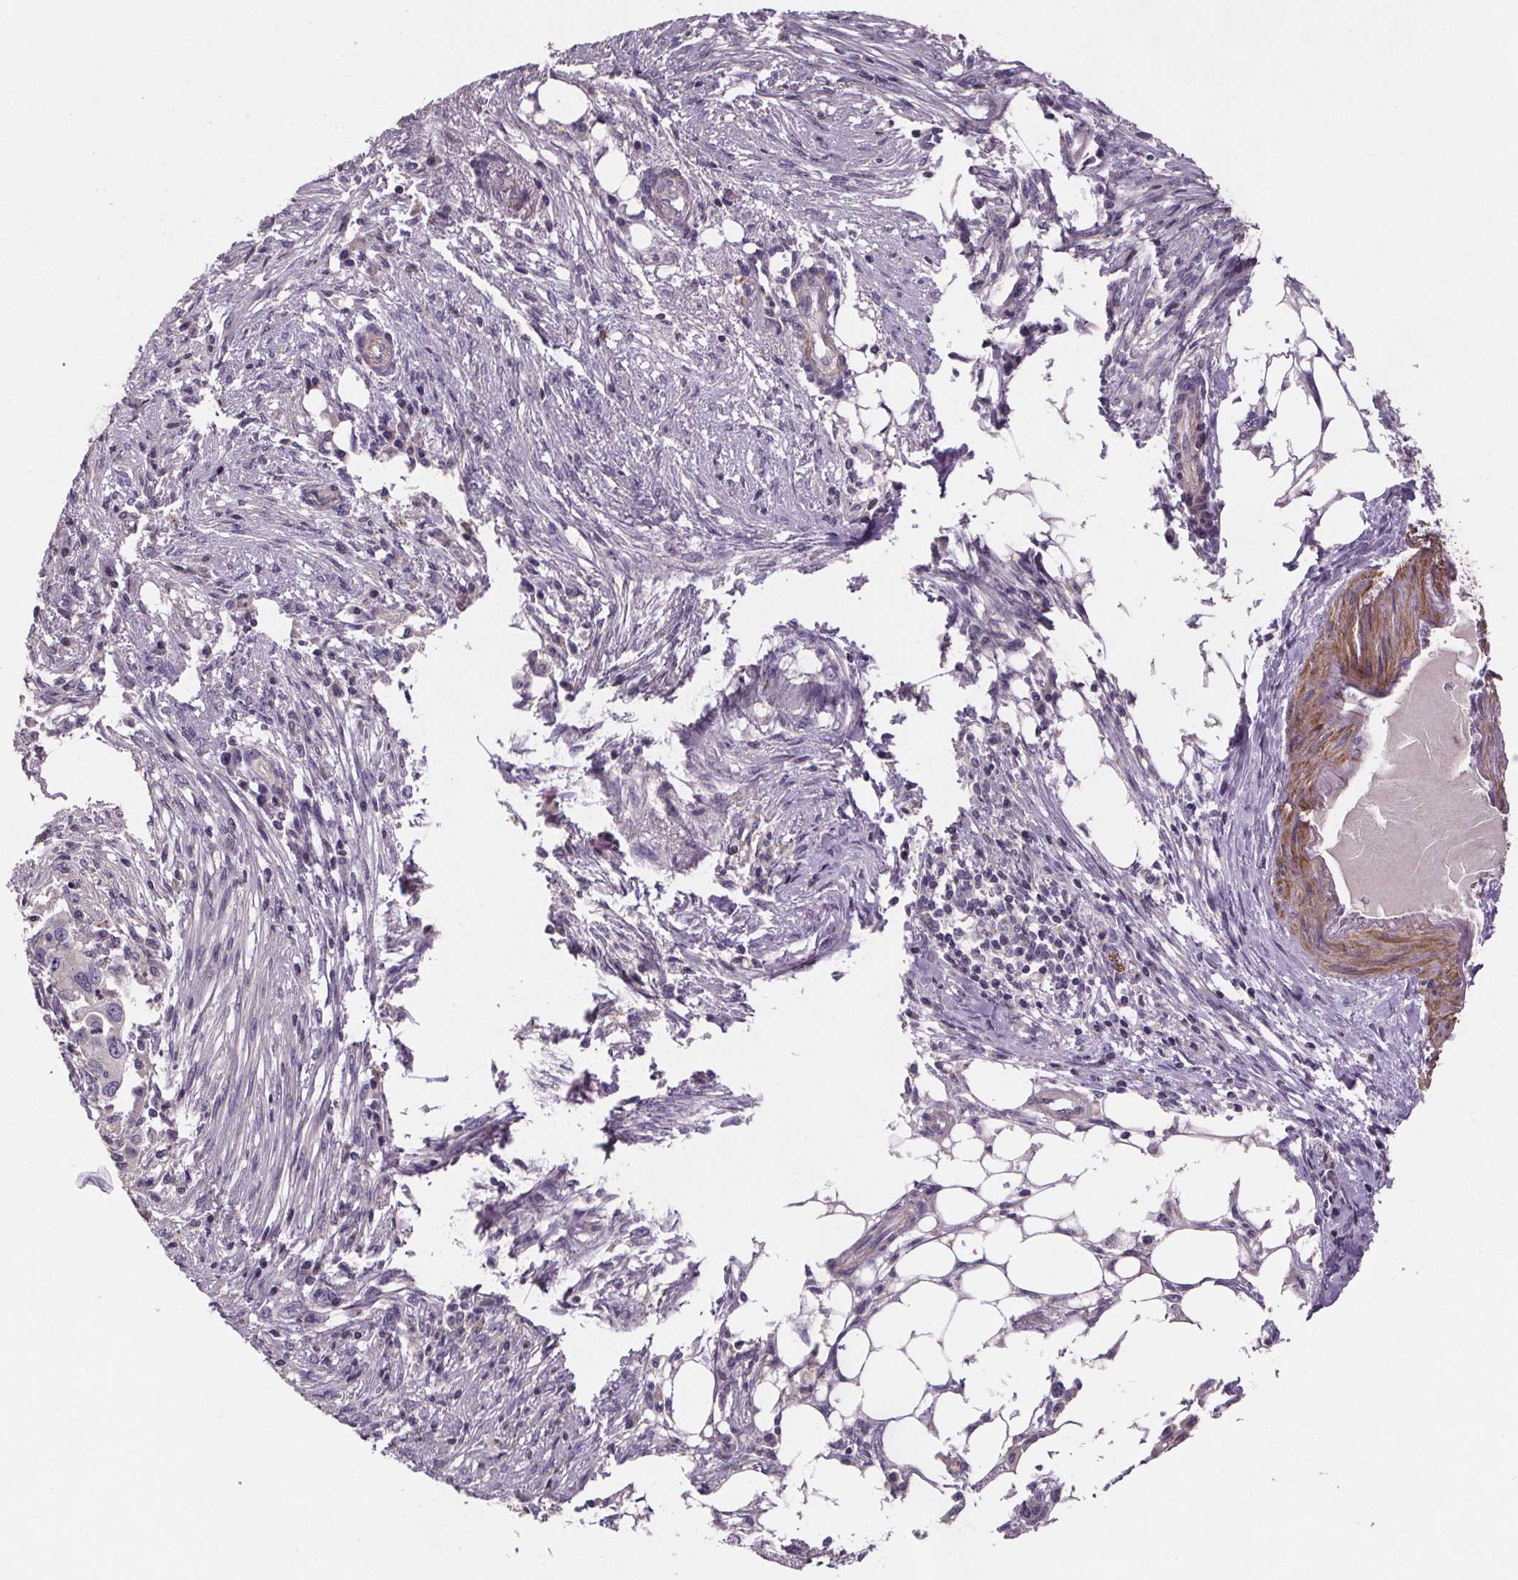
{"staining": {"intensity": "negative", "quantity": "none", "location": "none"}, "tissue": "ovarian cancer", "cell_type": "Tumor cells", "image_type": "cancer", "snomed": [{"axis": "morphology", "description": "Cystadenocarcinoma, mucinous, NOS"}, {"axis": "topography", "description": "Ovary"}], "caption": "Immunohistochemistry (IHC) of ovarian mucinous cystadenocarcinoma displays no expression in tumor cells.", "gene": "CLN3", "patient": {"sex": "female", "age": 34}}